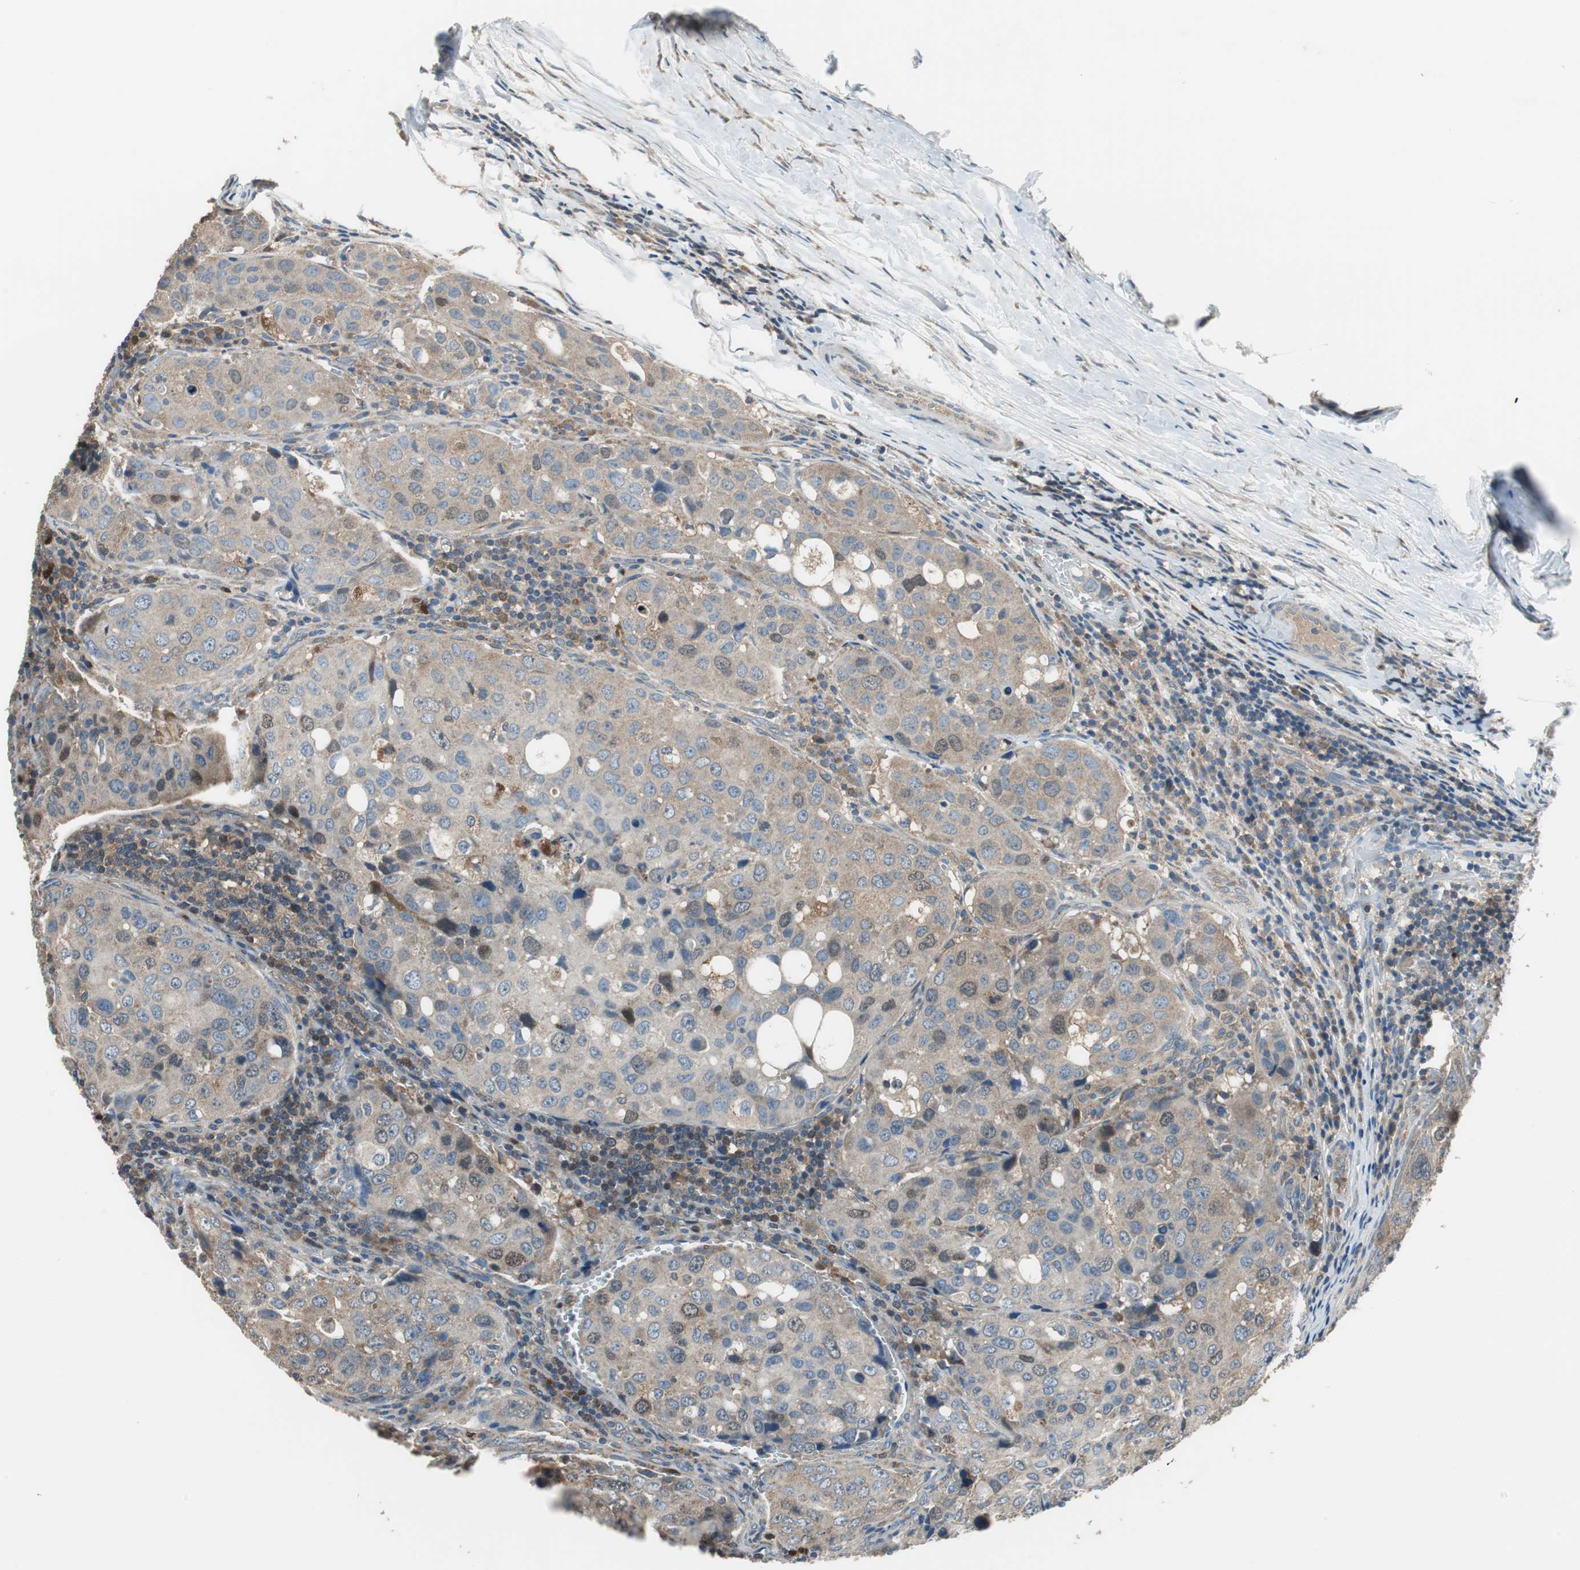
{"staining": {"intensity": "moderate", "quantity": "25%-75%", "location": "cytoplasmic/membranous,nuclear"}, "tissue": "urothelial cancer", "cell_type": "Tumor cells", "image_type": "cancer", "snomed": [{"axis": "morphology", "description": "Urothelial carcinoma, High grade"}, {"axis": "topography", "description": "Lymph node"}, {"axis": "topography", "description": "Urinary bladder"}], "caption": "The histopathology image displays a brown stain indicating the presence of a protein in the cytoplasmic/membranous and nuclear of tumor cells in high-grade urothelial carcinoma. (DAB (3,3'-diaminobenzidine) IHC with brightfield microscopy, high magnification).", "gene": "PI4KB", "patient": {"sex": "male", "age": 51}}